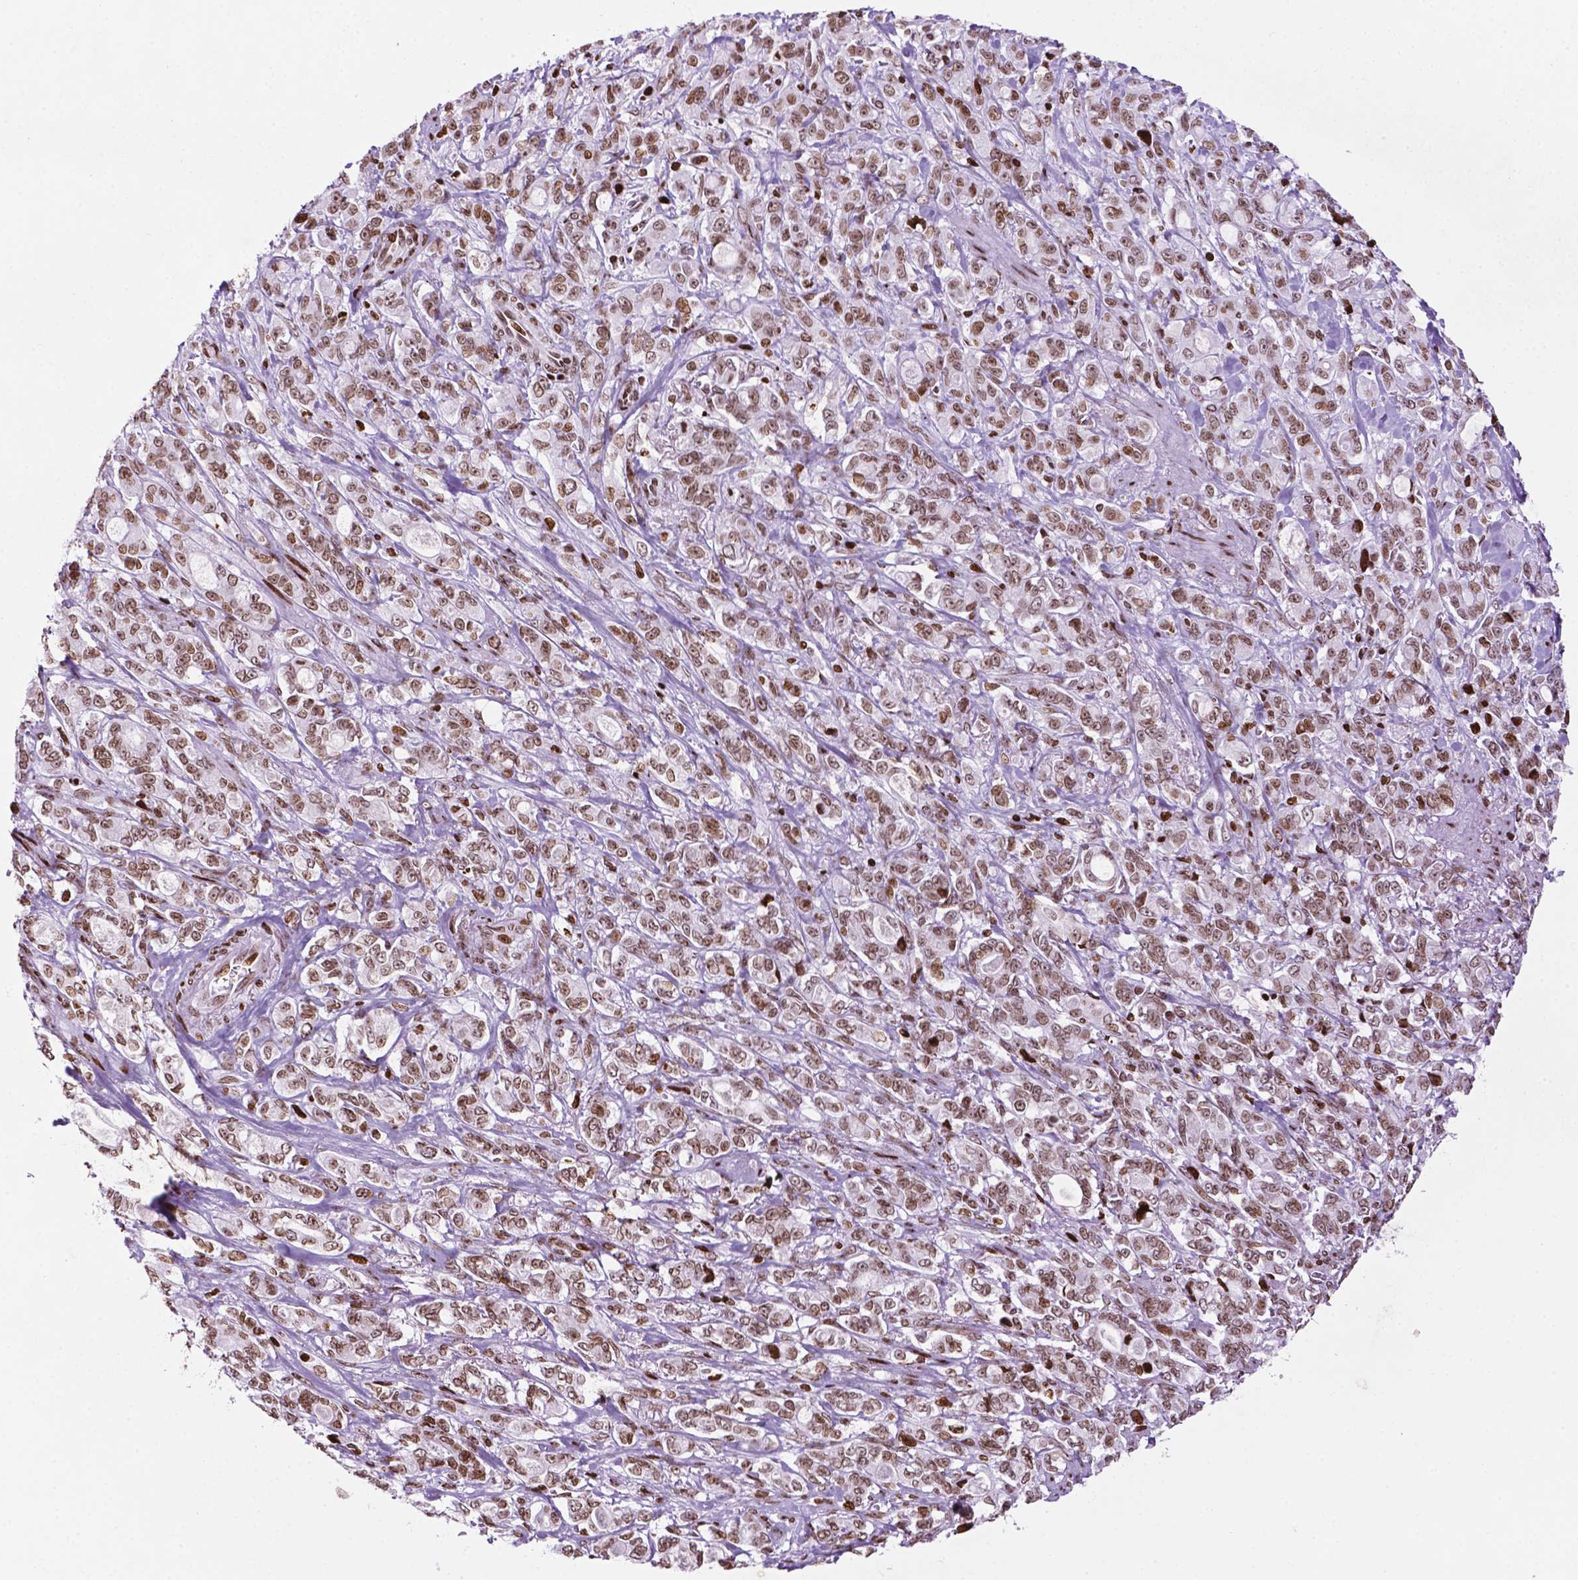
{"staining": {"intensity": "moderate", "quantity": ">75%", "location": "nuclear"}, "tissue": "stomach cancer", "cell_type": "Tumor cells", "image_type": "cancer", "snomed": [{"axis": "morphology", "description": "Adenocarcinoma, NOS"}, {"axis": "topography", "description": "Stomach"}], "caption": "A photomicrograph of stomach cancer stained for a protein displays moderate nuclear brown staining in tumor cells.", "gene": "TMEM250", "patient": {"sex": "male", "age": 63}}